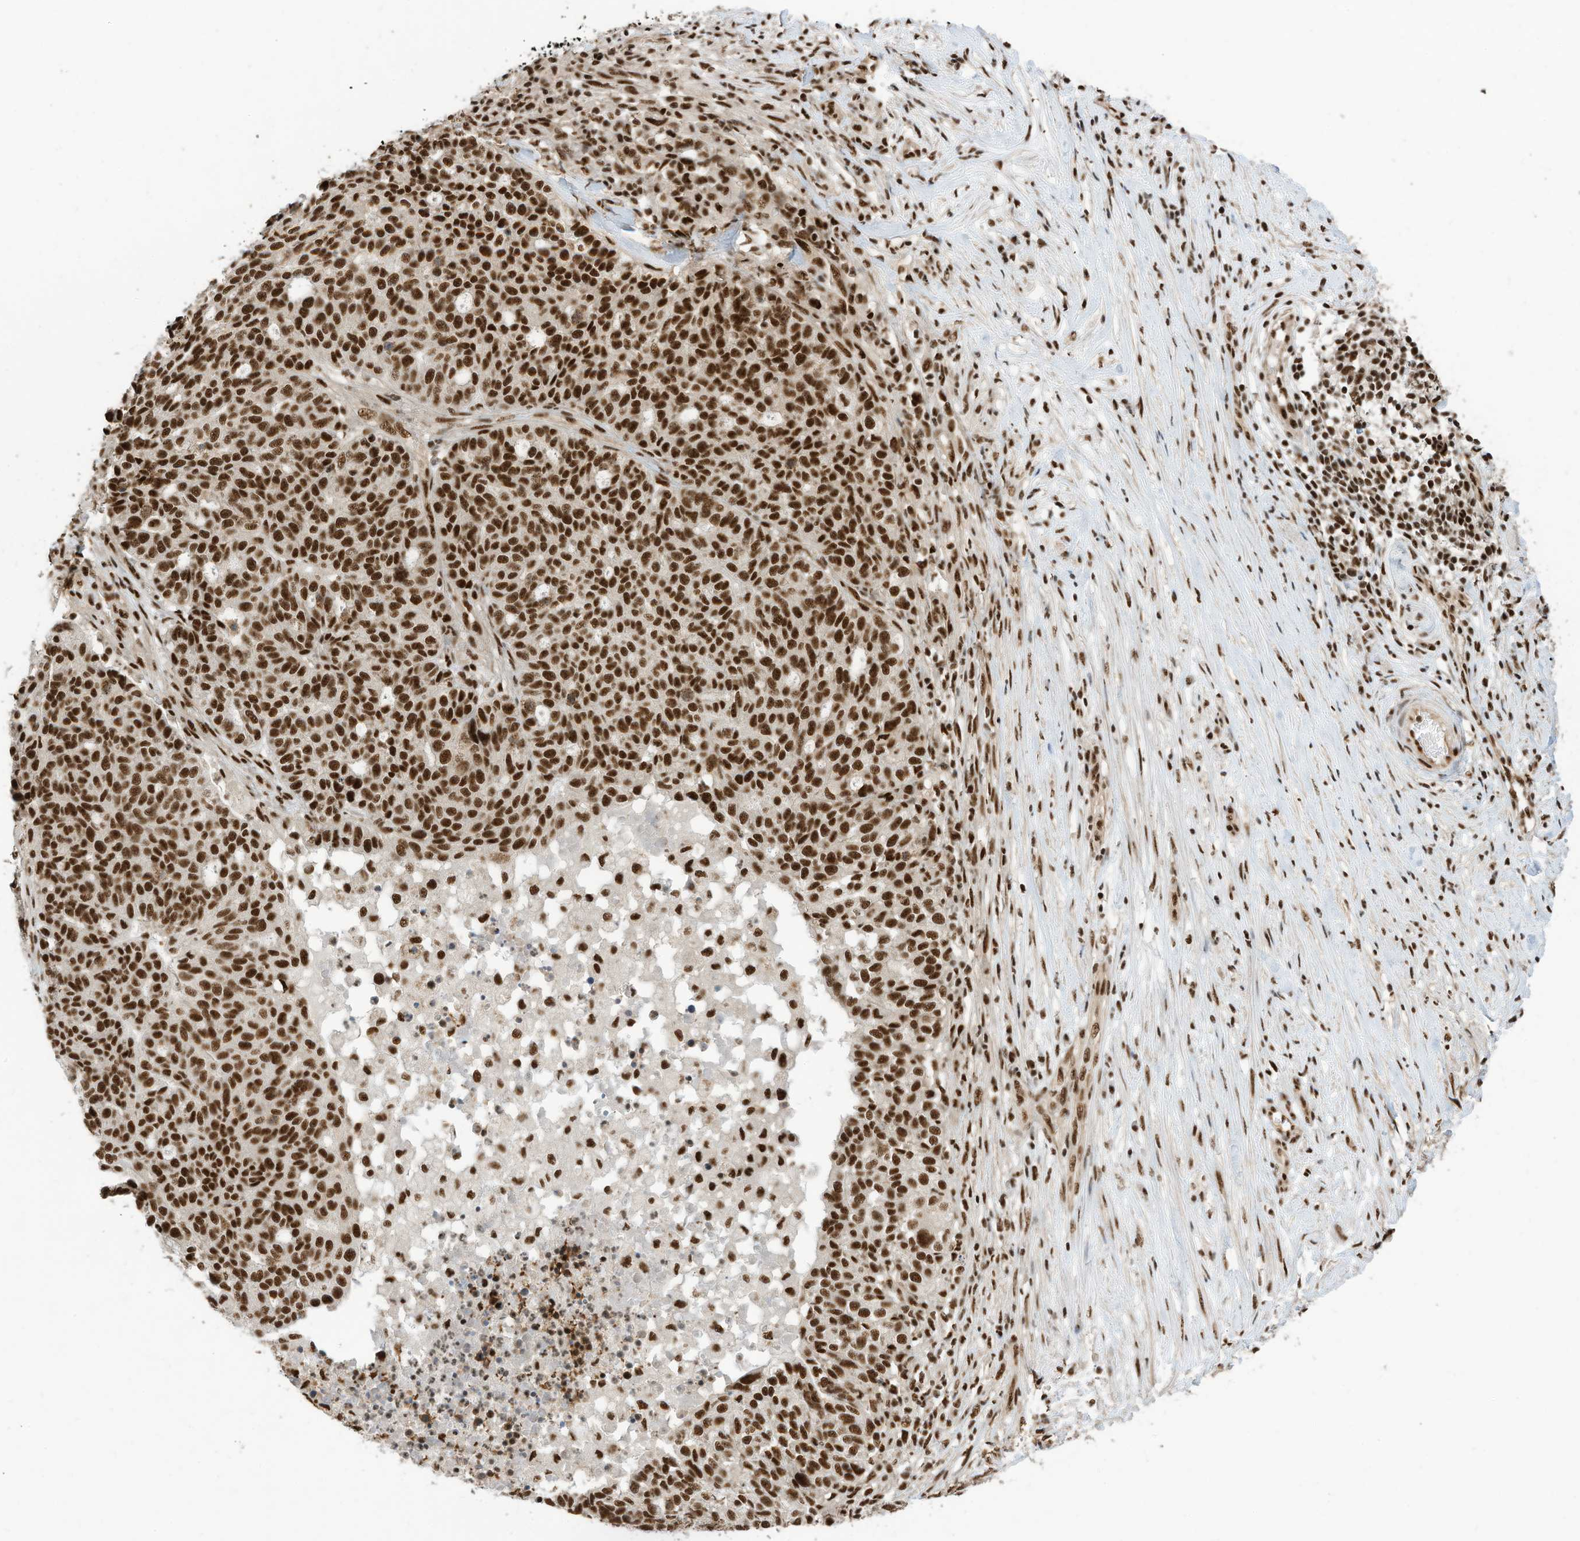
{"staining": {"intensity": "strong", "quantity": ">75%", "location": "nuclear"}, "tissue": "ovarian cancer", "cell_type": "Tumor cells", "image_type": "cancer", "snomed": [{"axis": "morphology", "description": "Cystadenocarcinoma, serous, NOS"}, {"axis": "topography", "description": "Ovary"}], "caption": "Strong nuclear protein staining is appreciated in about >75% of tumor cells in ovarian cancer.", "gene": "SF3A3", "patient": {"sex": "female", "age": 59}}